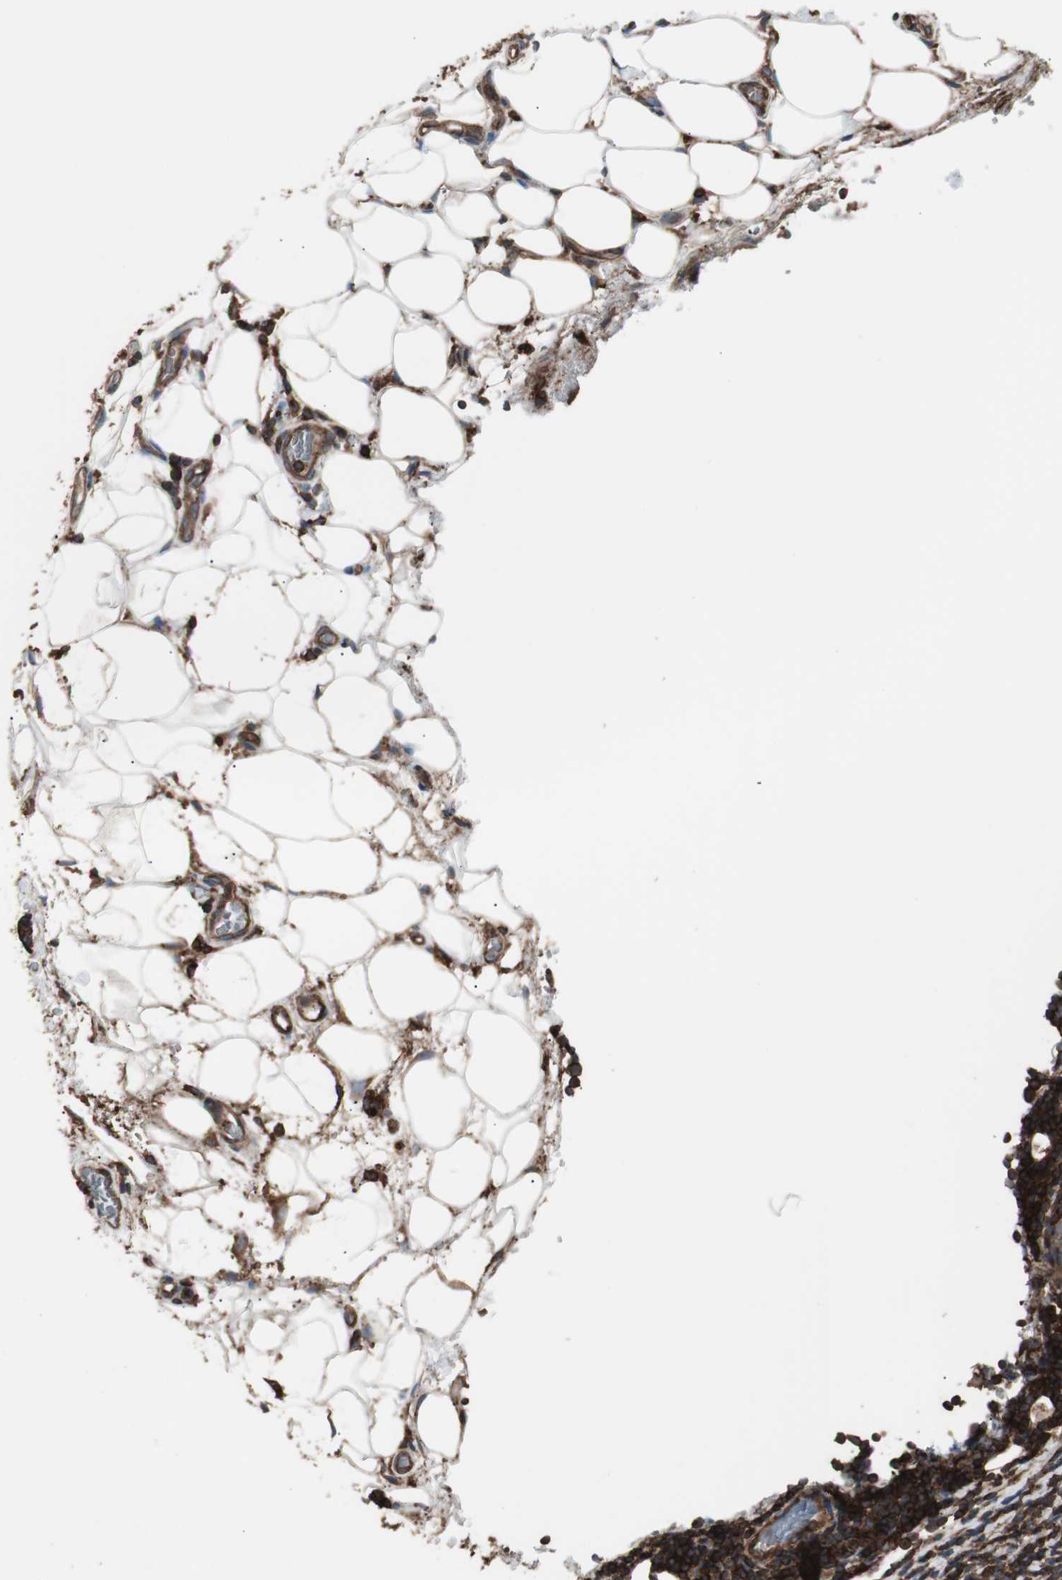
{"staining": {"intensity": "strong", "quantity": ">75%", "location": "cytoplasmic/membranous"}, "tissue": "lymphoma", "cell_type": "Tumor cells", "image_type": "cancer", "snomed": [{"axis": "morphology", "description": "Malignant lymphoma, non-Hodgkin's type, Low grade"}, {"axis": "topography", "description": "Lymph node"}], "caption": "Immunohistochemistry (IHC) staining of low-grade malignant lymphoma, non-Hodgkin's type, which displays high levels of strong cytoplasmic/membranous staining in approximately >75% of tumor cells indicating strong cytoplasmic/membranous protein positivity. The staining was performed using DAB (3,3'-diaminobenzidine) (brown) for protein detection and nuclei were counterstained in hematoxylin (blue).", "gene": "B2M", "patient": {"sex": "male", "age": 83}}